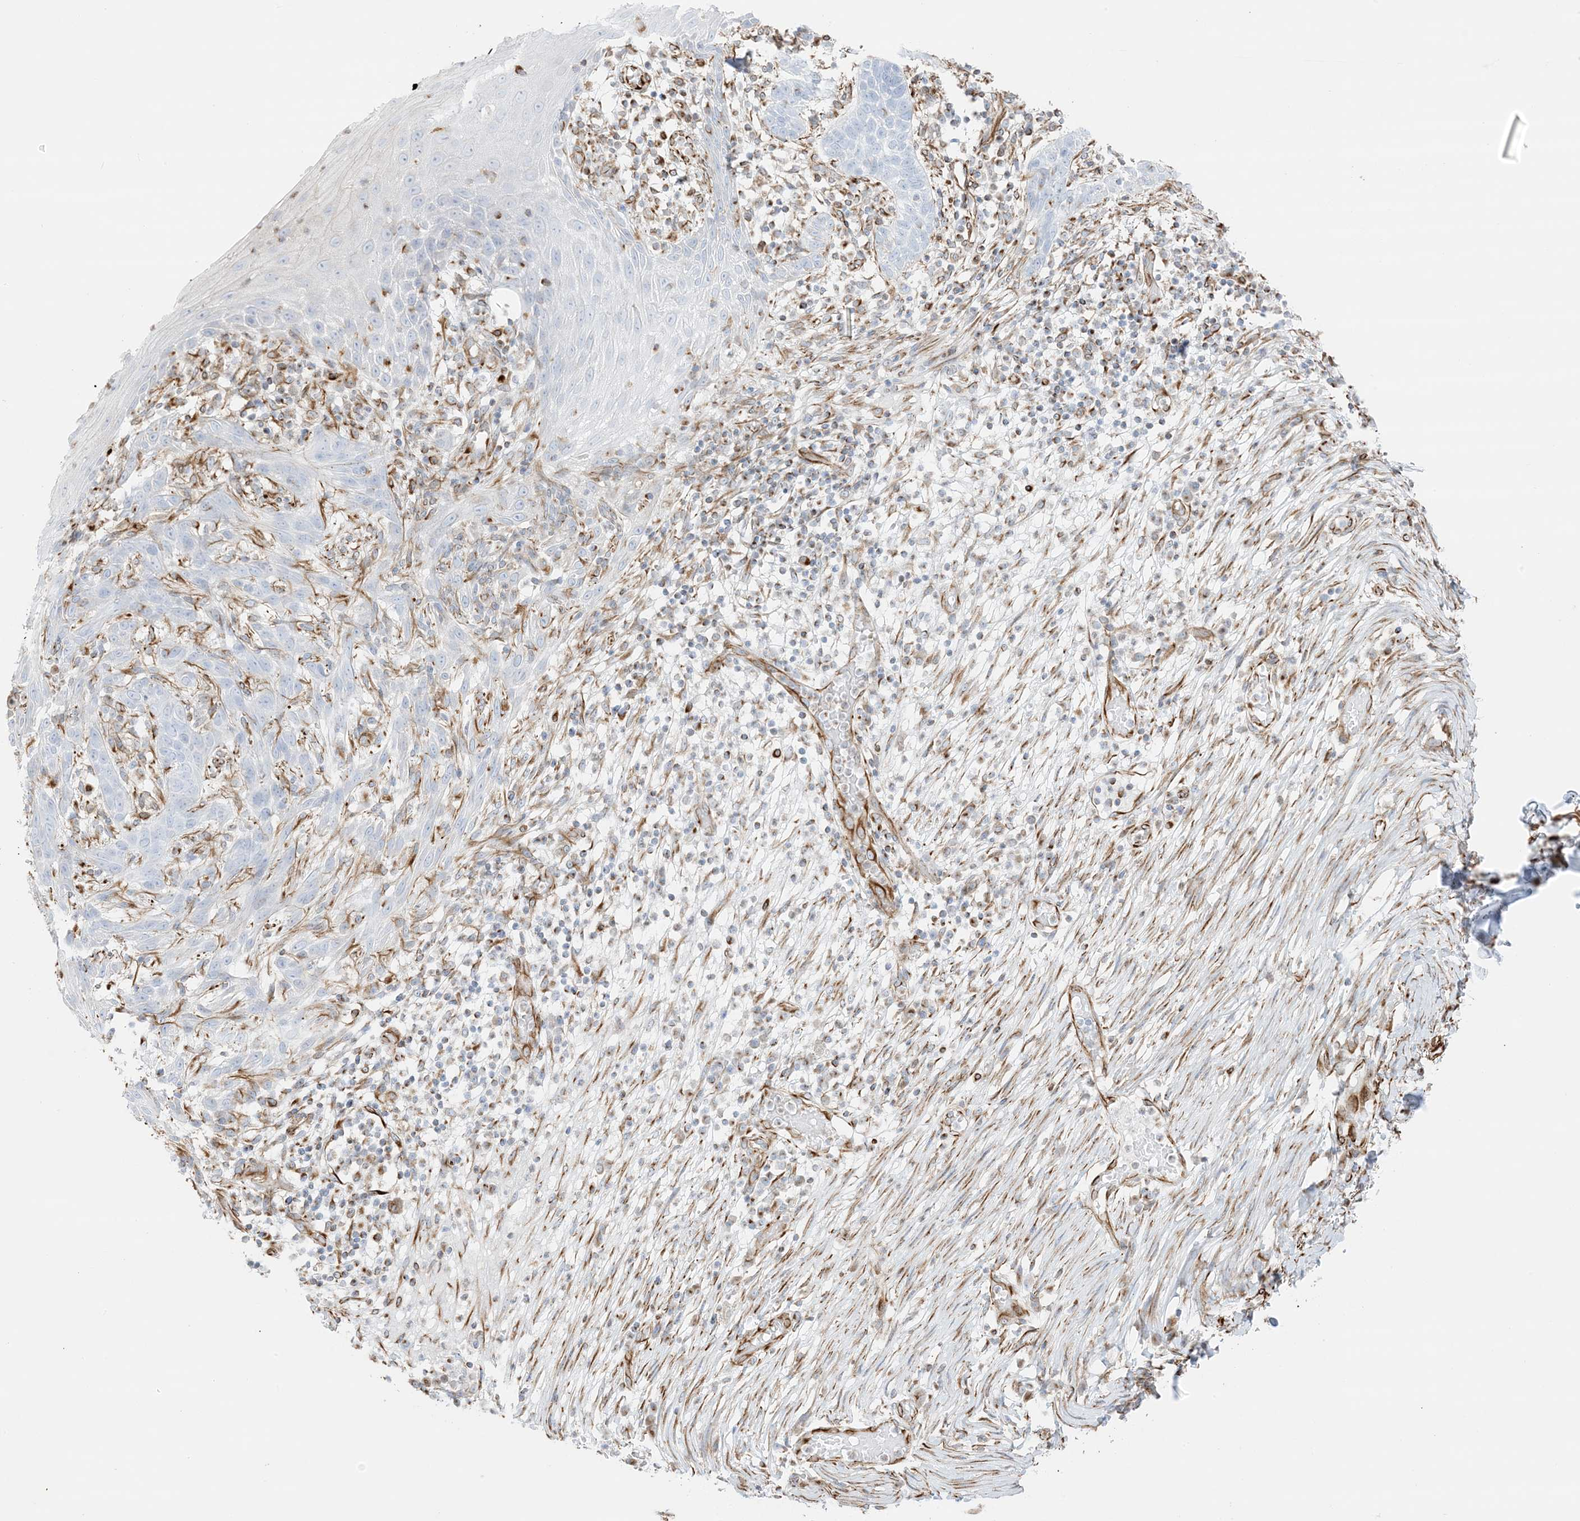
{"staining": {"intensity": "negative", "quantity": "none", "location": "none"}, "tissue": "skin cancer", "cell_type": "Tumor cells", "image_type": "cancer", "snomed": [{"axis": "morphology", "description": "Normal tissue, NOS"}, {"axis": "morphology", "description": "Basal cell carcinoma"}, {"axis": "topography", "description": "Skin"}], "caption": "Tumor cells are negative for brown protein staining in skin basal cell carcinoma.", "gene": "PID1", "patient": {"sex": "male", "age": 64}}